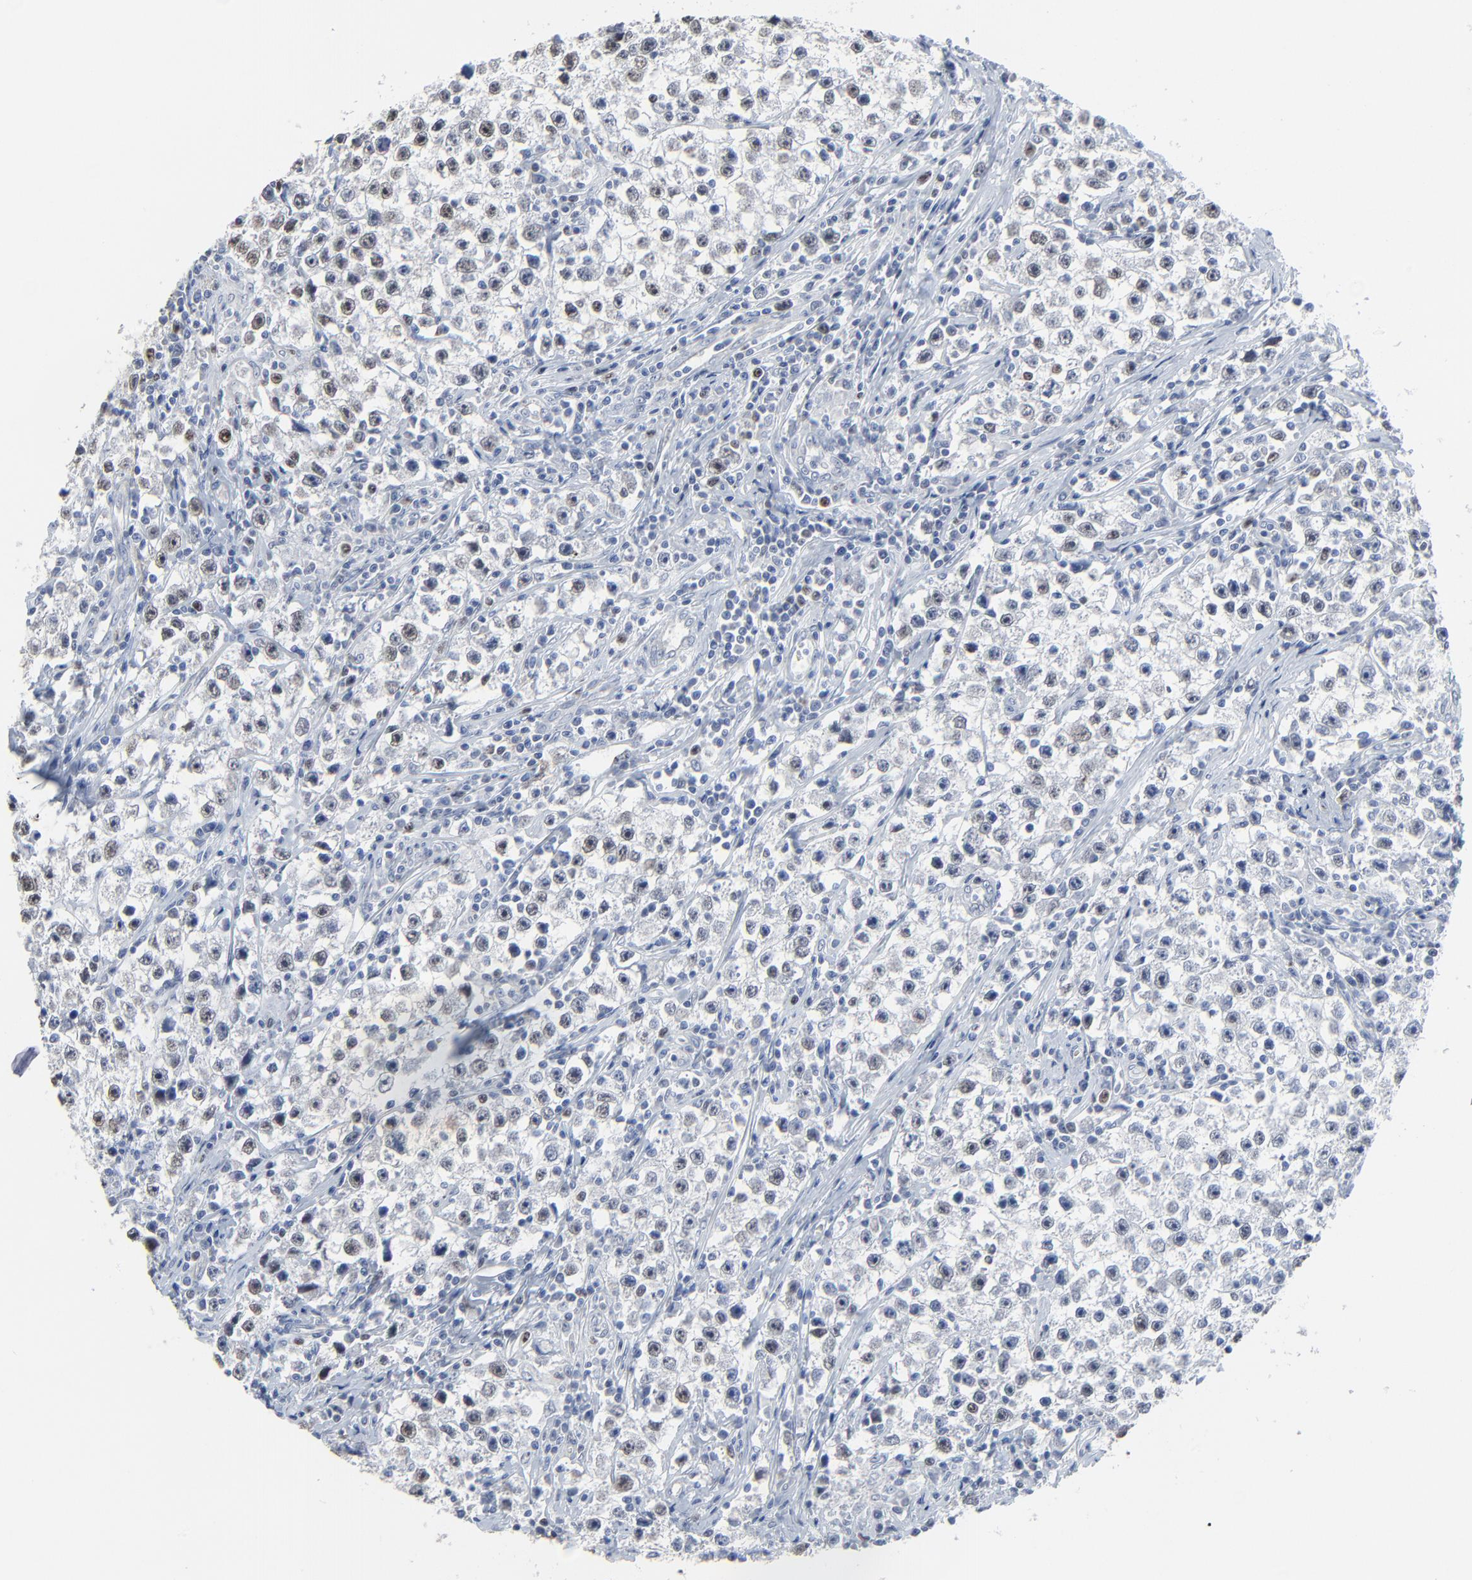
{"staining": {"intensity": "moderate", "quantity": "25%-75%", "location": "nuclear"}, "tissue": "testis cancer", "cell_type": "Tumor cells", "image_type": "cancer", "snomed": [{"axis": "morphology", "description": "Seminoma, NOS"}, {"axis": "topography", "description": "Testis"}], "caption": "Protein expression analysis of human testis seminoma reveals moderate nuclear staining in approximately 25%-75% of tumor cells.", "gene": "BIRC3", "patient": {"sex": "male", "age": 35}}